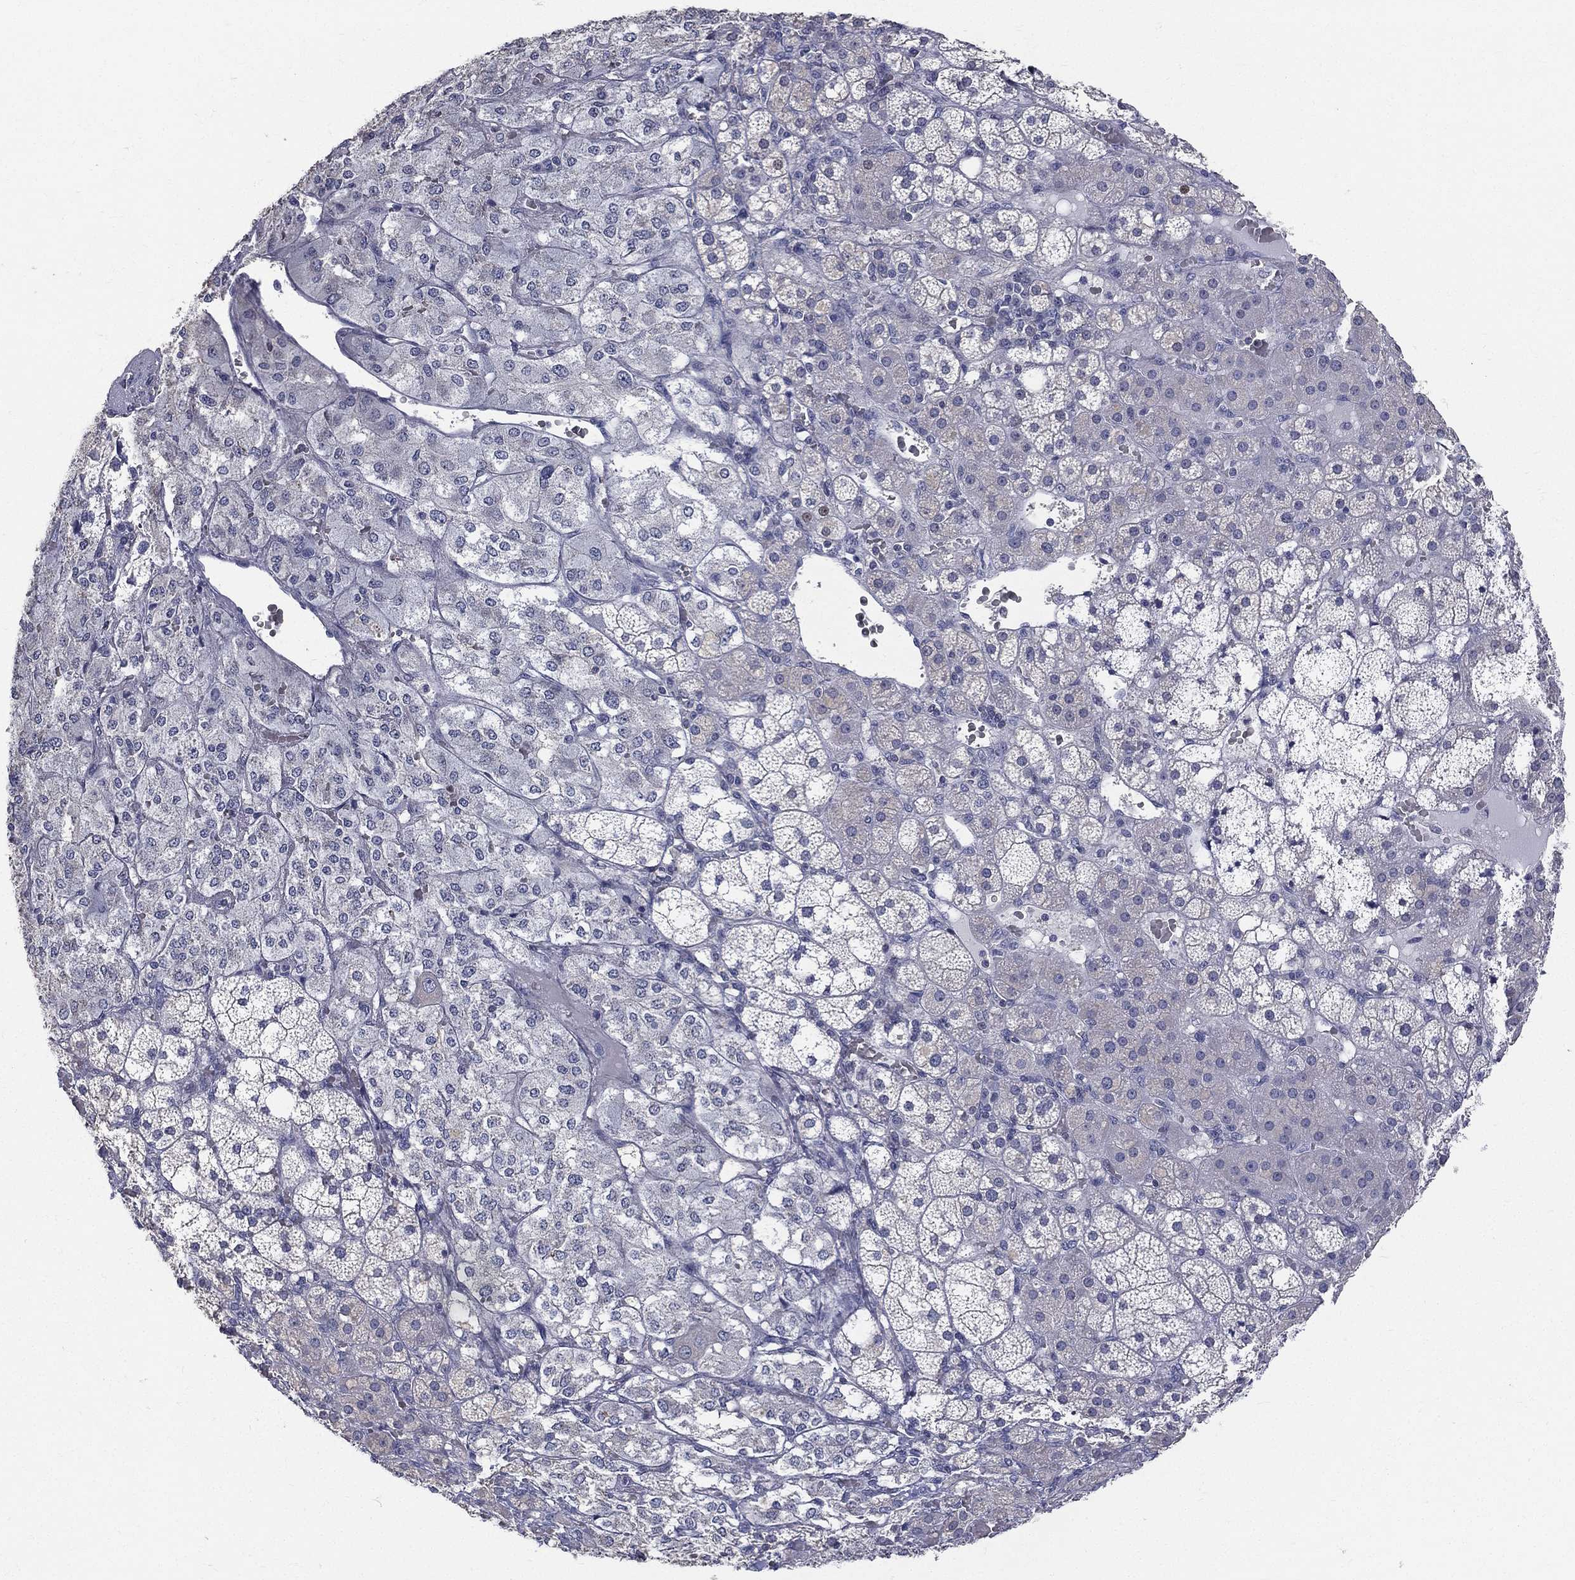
{"staining": {"intensity": "negative", "quantity": "none", "location": "none"}, "tissue": "adrenal gland", "cell_type": "Glandular cells", "image_type": "normal", "snomed": [{"axis": "morphology", "description": "Normal tissue, NOS"}, {"axis": "topography", "description": "Adrenal gland"}], "caption": "The image shows no staining of glandular cells in unremarkable adrenal gland. (Stains: DAB (3,3'-diaminobenzidine) immunohistochemistry with hematoxylin counter stain, Microscopy: brightfield microscopy at high magnification).", "gene": "ETNPPL", "patient": {"sex": "male", "age": 53}}